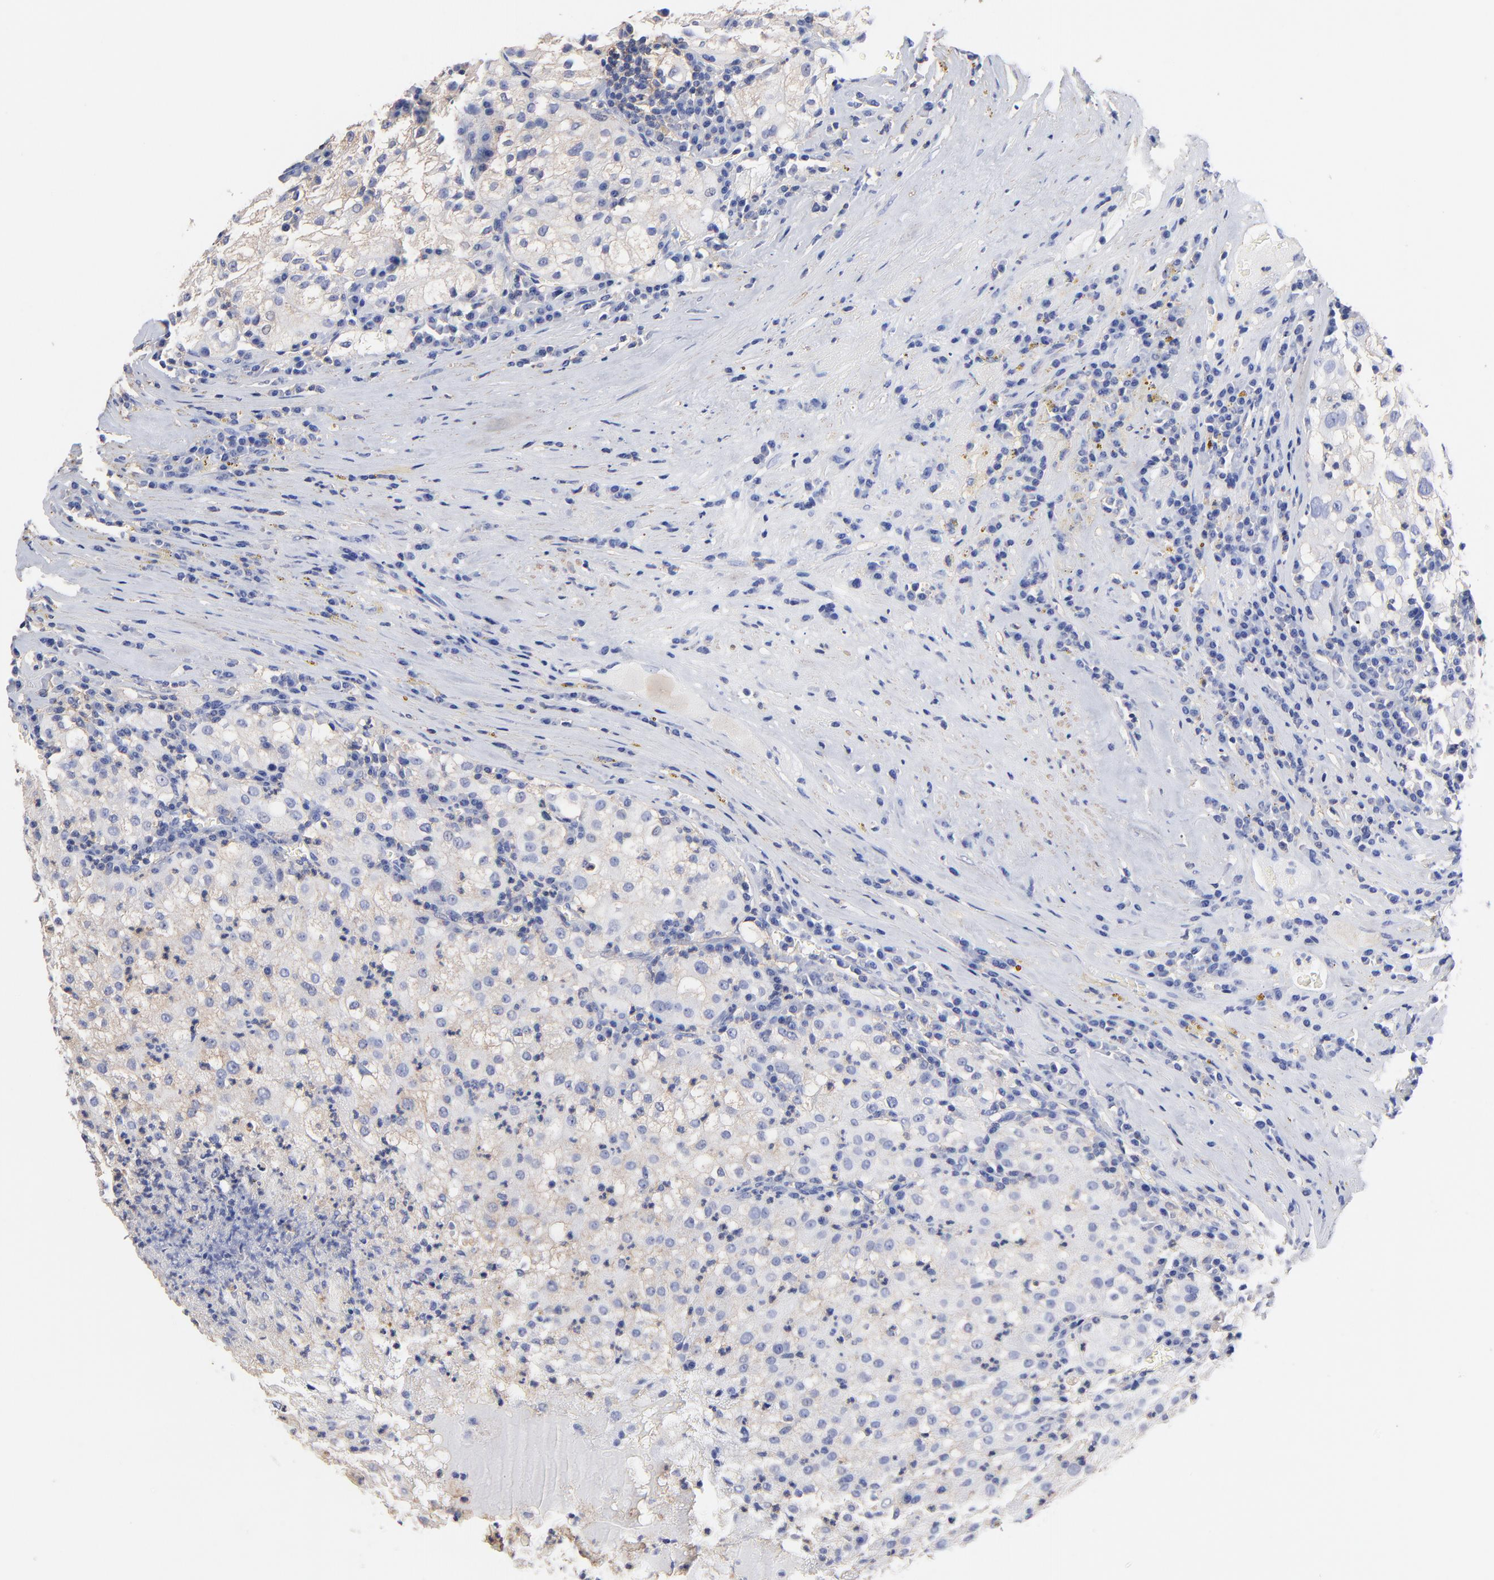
{"staining": {"intensity": "weak", "quantity": "25%-75%", "location": "cytoplasmic/membranous"}, "tissue": "renal cancer", "cell_type": "Tumor cells", "image_type": "cancer", "snomed": [{"axis": "morphology", "description": "Adenocarcinoma, NOS"}, {"axis": "topography", "description": "Kidney"}], "caption": "Adenocarcinoma (renal) was stained to show a protein in brown. There is low levels of weak cytoplasmic/membranous positivity in about 25%-75% of tumor cells.", "gene": "ASL", "patient": {"sex": "male", "age": 59}}